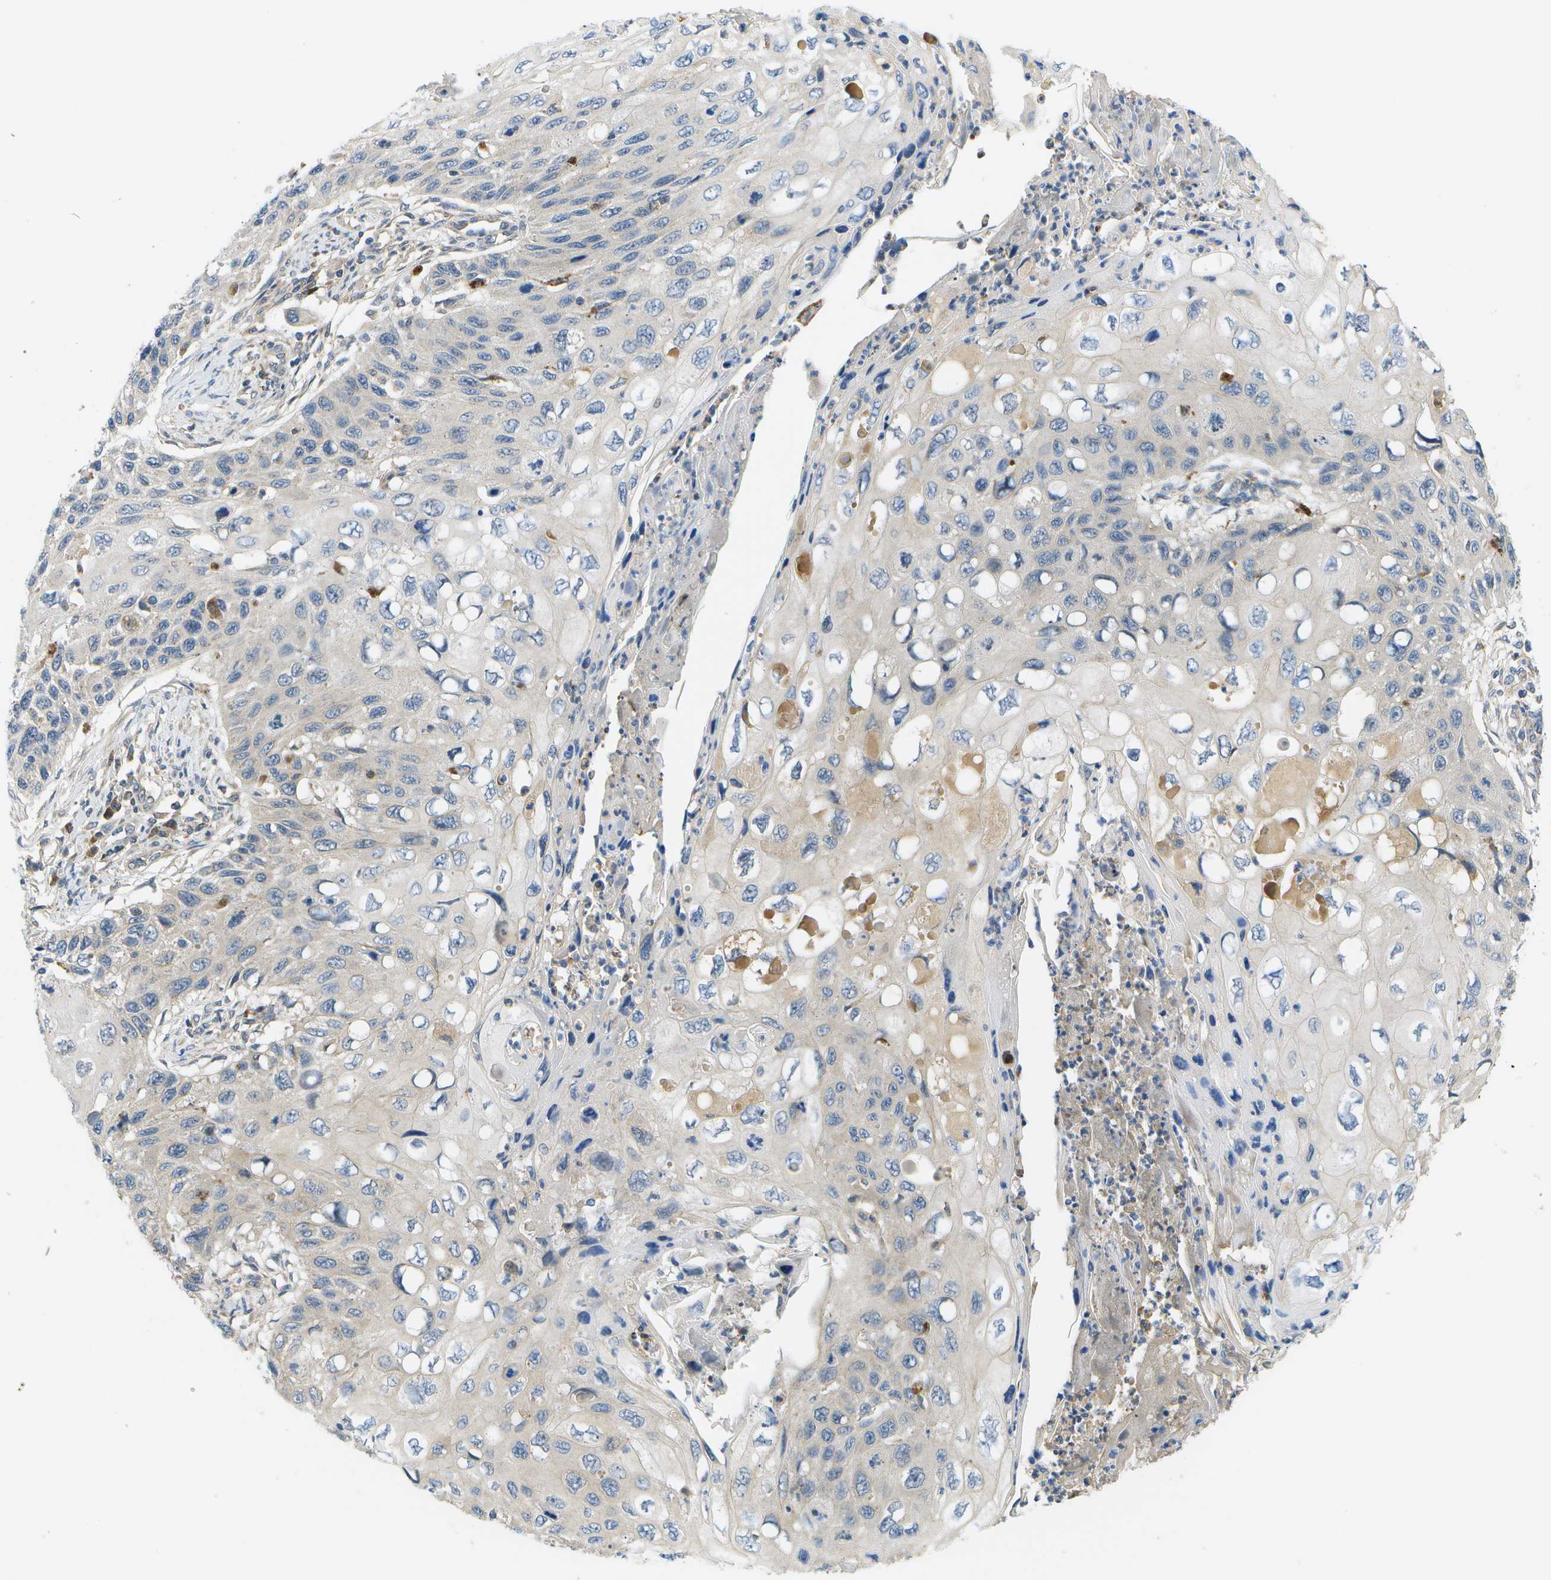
{"staining": {"intensity": "negative", "quantity": "none", "location": "none"}, "tissue": "cervical cancer", "cell_type": "Tumor cells", "image_type": "cancer", "snomed": [{"axis": "morphology", "description": "Squamous cell carcinoma, NOS"}, {"axis": "topography", "description": "Cervix"}], "caption": "DAB (3,3'-diaminobenzidine) immunohistochemical staining of cervical cancer (squamous cell carcinoma) reveals no significant positivity in tumor cells. (Stains: DAB IHC with hematoxylin counter stain, Microscopy: brightfield microscopy at high magnification).", "gene": "SLC25A20", "patient": {"sex": "female", "age": 70}}